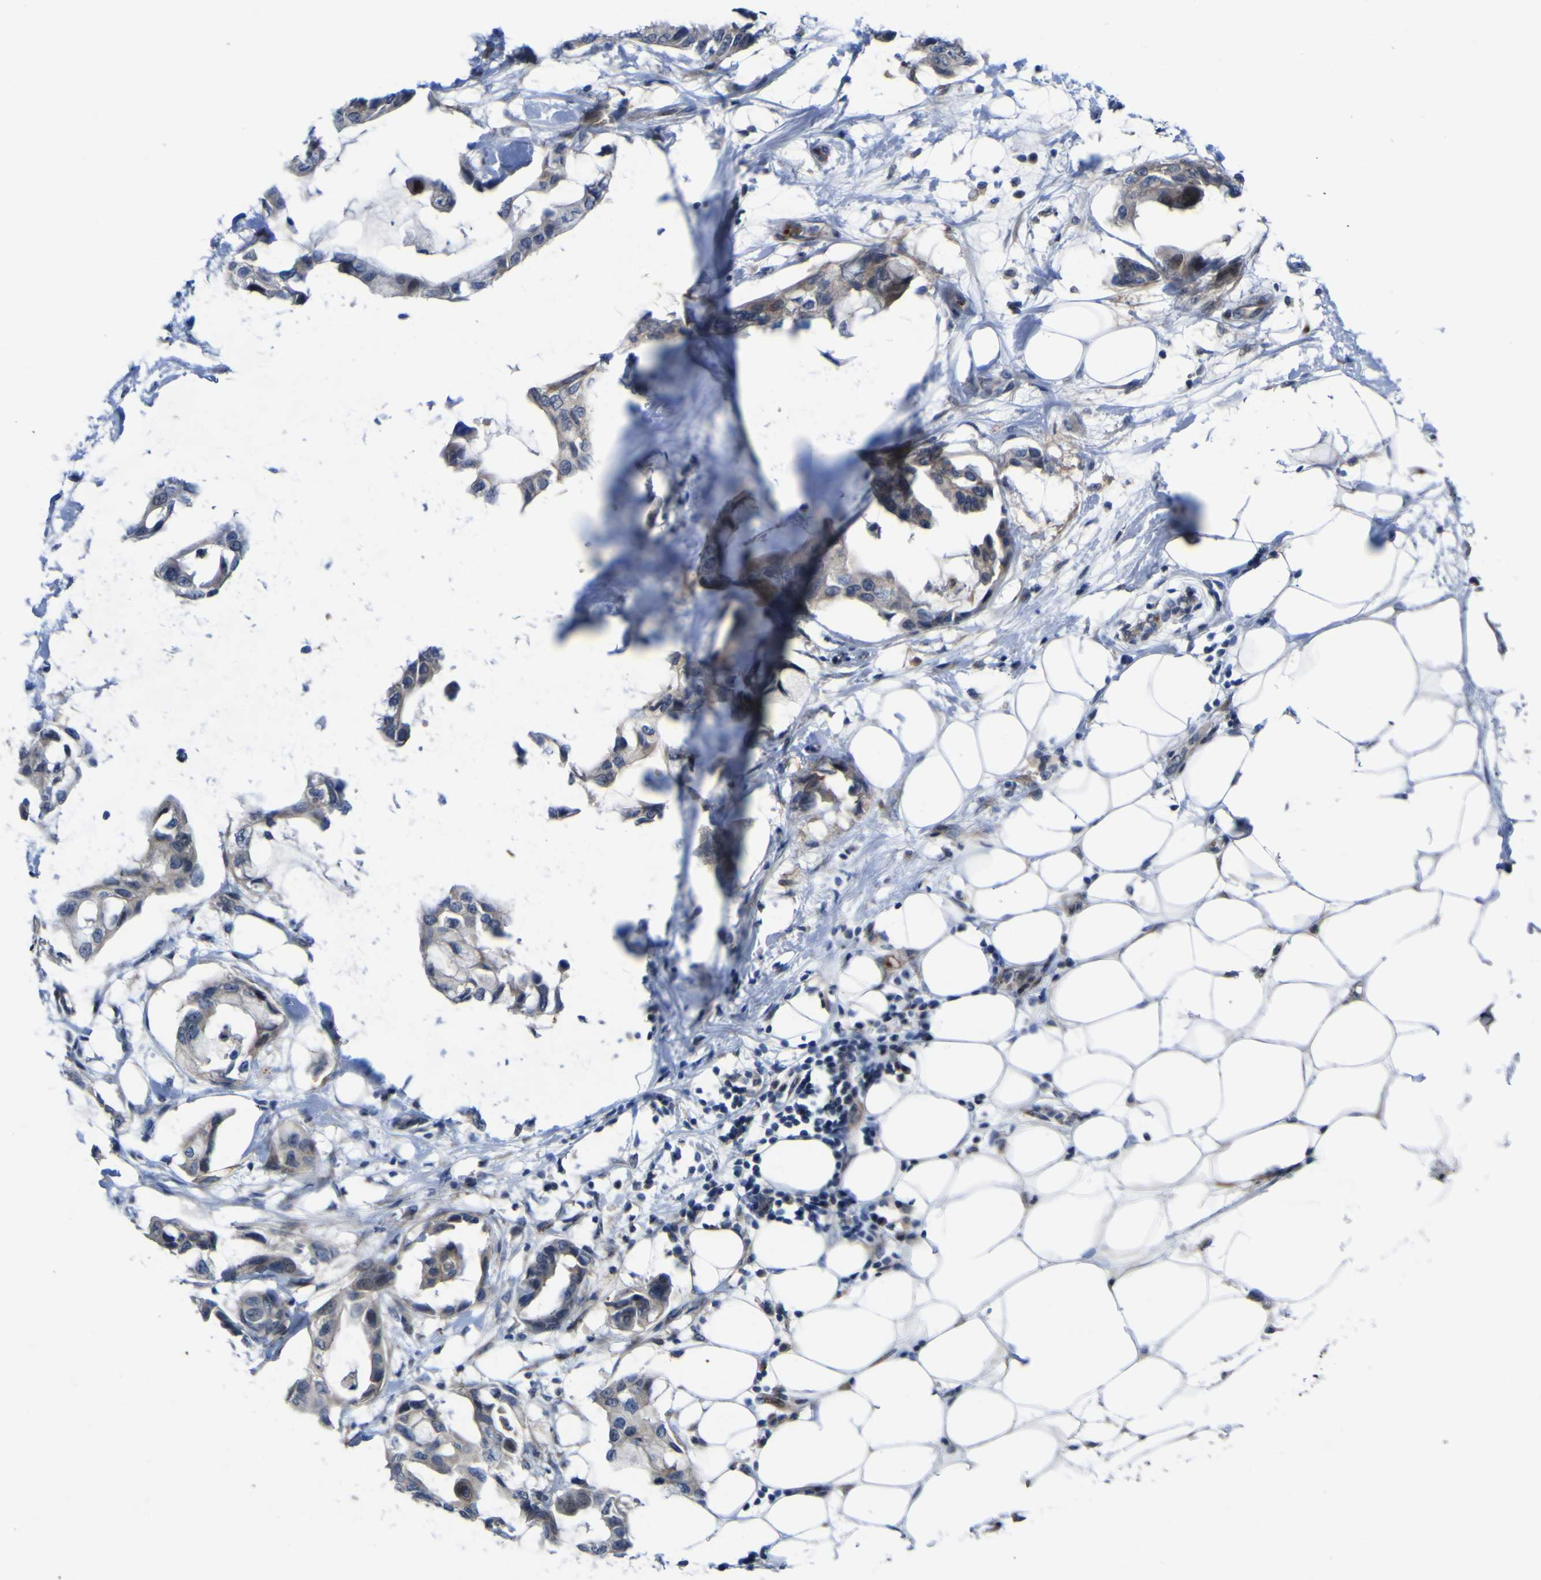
{"staining": {"intensity": "weak", "quantity": "<25%", "location": "cytoplasmic/membranous"}, "tissue": "breast cancer", "cell_type": "Tumor cells", "image_type": "cancer", "snomed": [{"axis": "morphology", "description": "Duct carcinoma"}, {"axis": "topography", "description": "Breast"}], "caption": "Photomicrograph shows no significant protein positivity in tumor cells of breast invasive ductal carcinoma. (DAB IHC visualized using brightfield microscopy, high magnification).", "gene": "NAV1", "patient": {"sex": "female", "age": 40}}